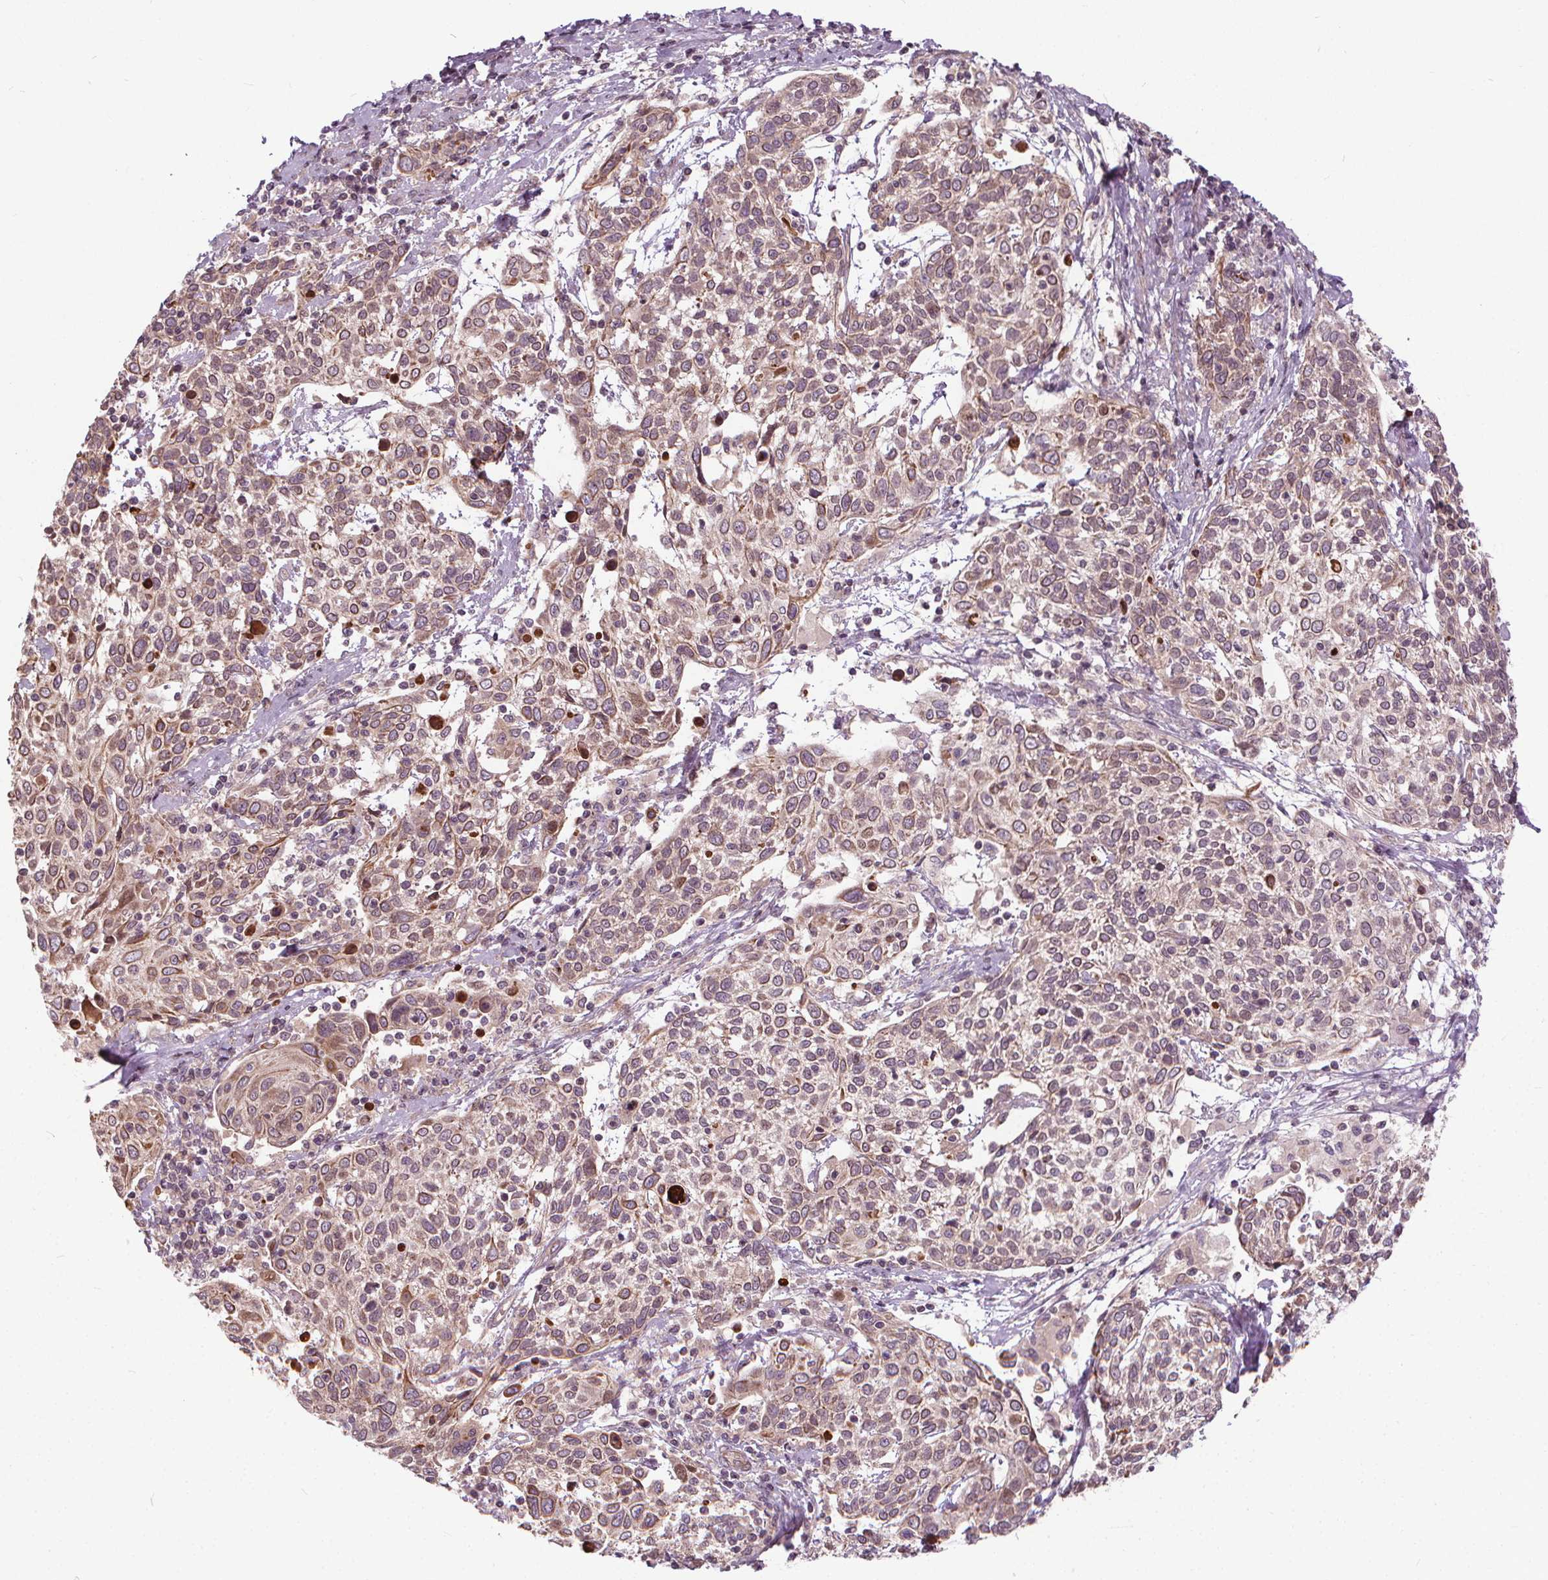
{"staining": {"intensity": "weak", "quantity": ">75%", "location": "cytoplasmic/membranous"}, "tissue": "cervical cancer", "cell_type": "Tumor cells", "image_type": "cancer", "snomed": [{"axis": "morphology", "description": "Squamous cell carcinoma, NOS"}, {"axis": "topography", "description": "Cervix"}], "caption": "Immunohistochemistry (IHC) (DAB (3,3'-diaminobenzidine)) staining of human cervical cancer shows weak cytoplasmic/membranous protein staining in approximately >75% of tumor cells.", "gene": "INPP5E", "patient": {"sex": "female", "age": 61}}